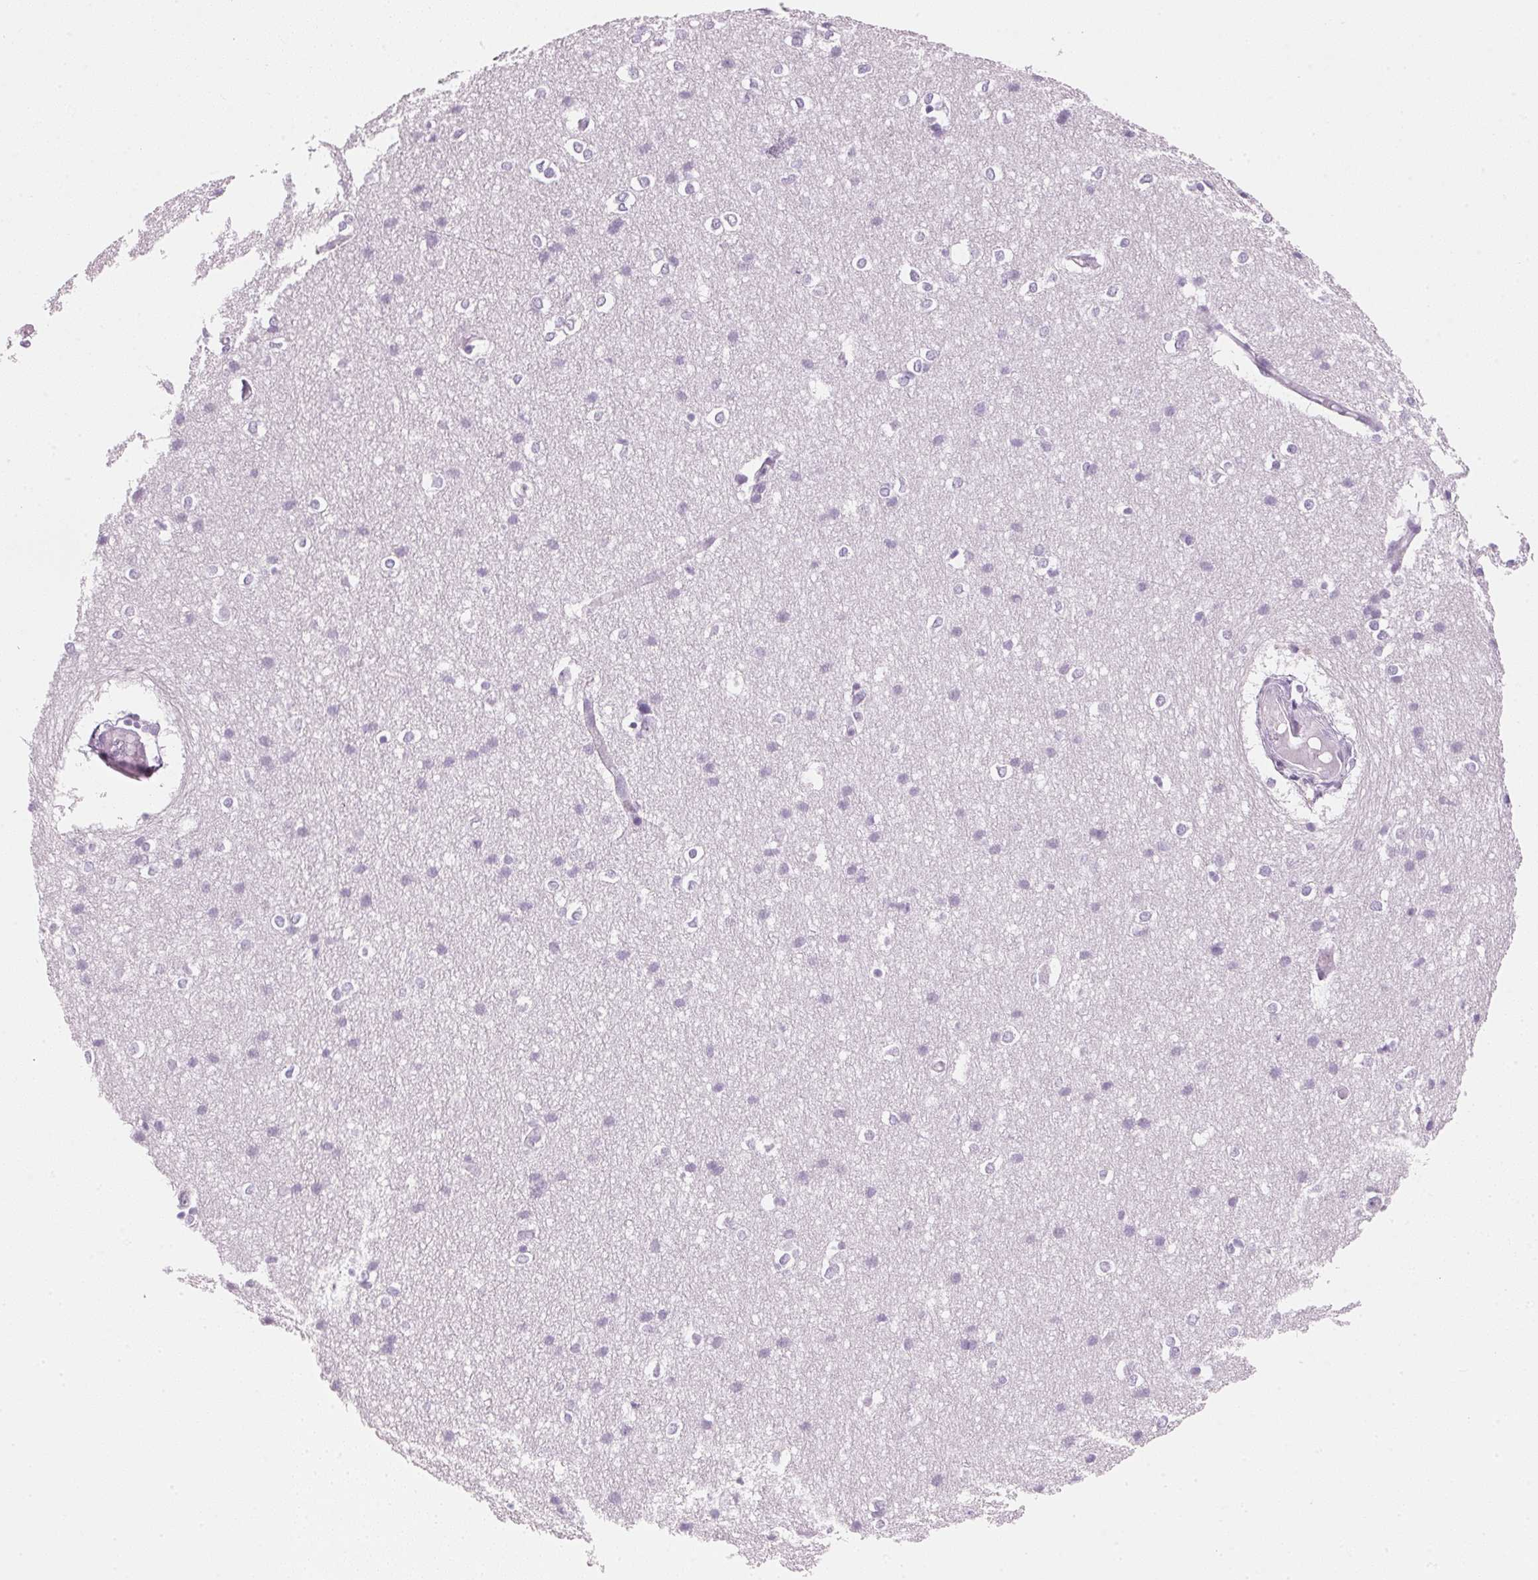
{"staining": {"intensity": "negative", "quantity": "none", "location": "none"}, "tissue": "cerebral cortex", "cell_type": "Endothelial cells", "image_type": "normal", "snomed": [{"axis": "morphology", "description": "Normal tissue, NOS"}, {"axis": "topography", "description": "Cerebral cortex"}], "caption": "Endothelial cells show no significant expression in benign cerebral cortex. (DAB (3,3'-diaminobenzidine) immunohistochemistry visualized using brightfield microscopy, high magnification).", "gene": "IGFBP1", "patient": {"sex": "male", "age": 37}}